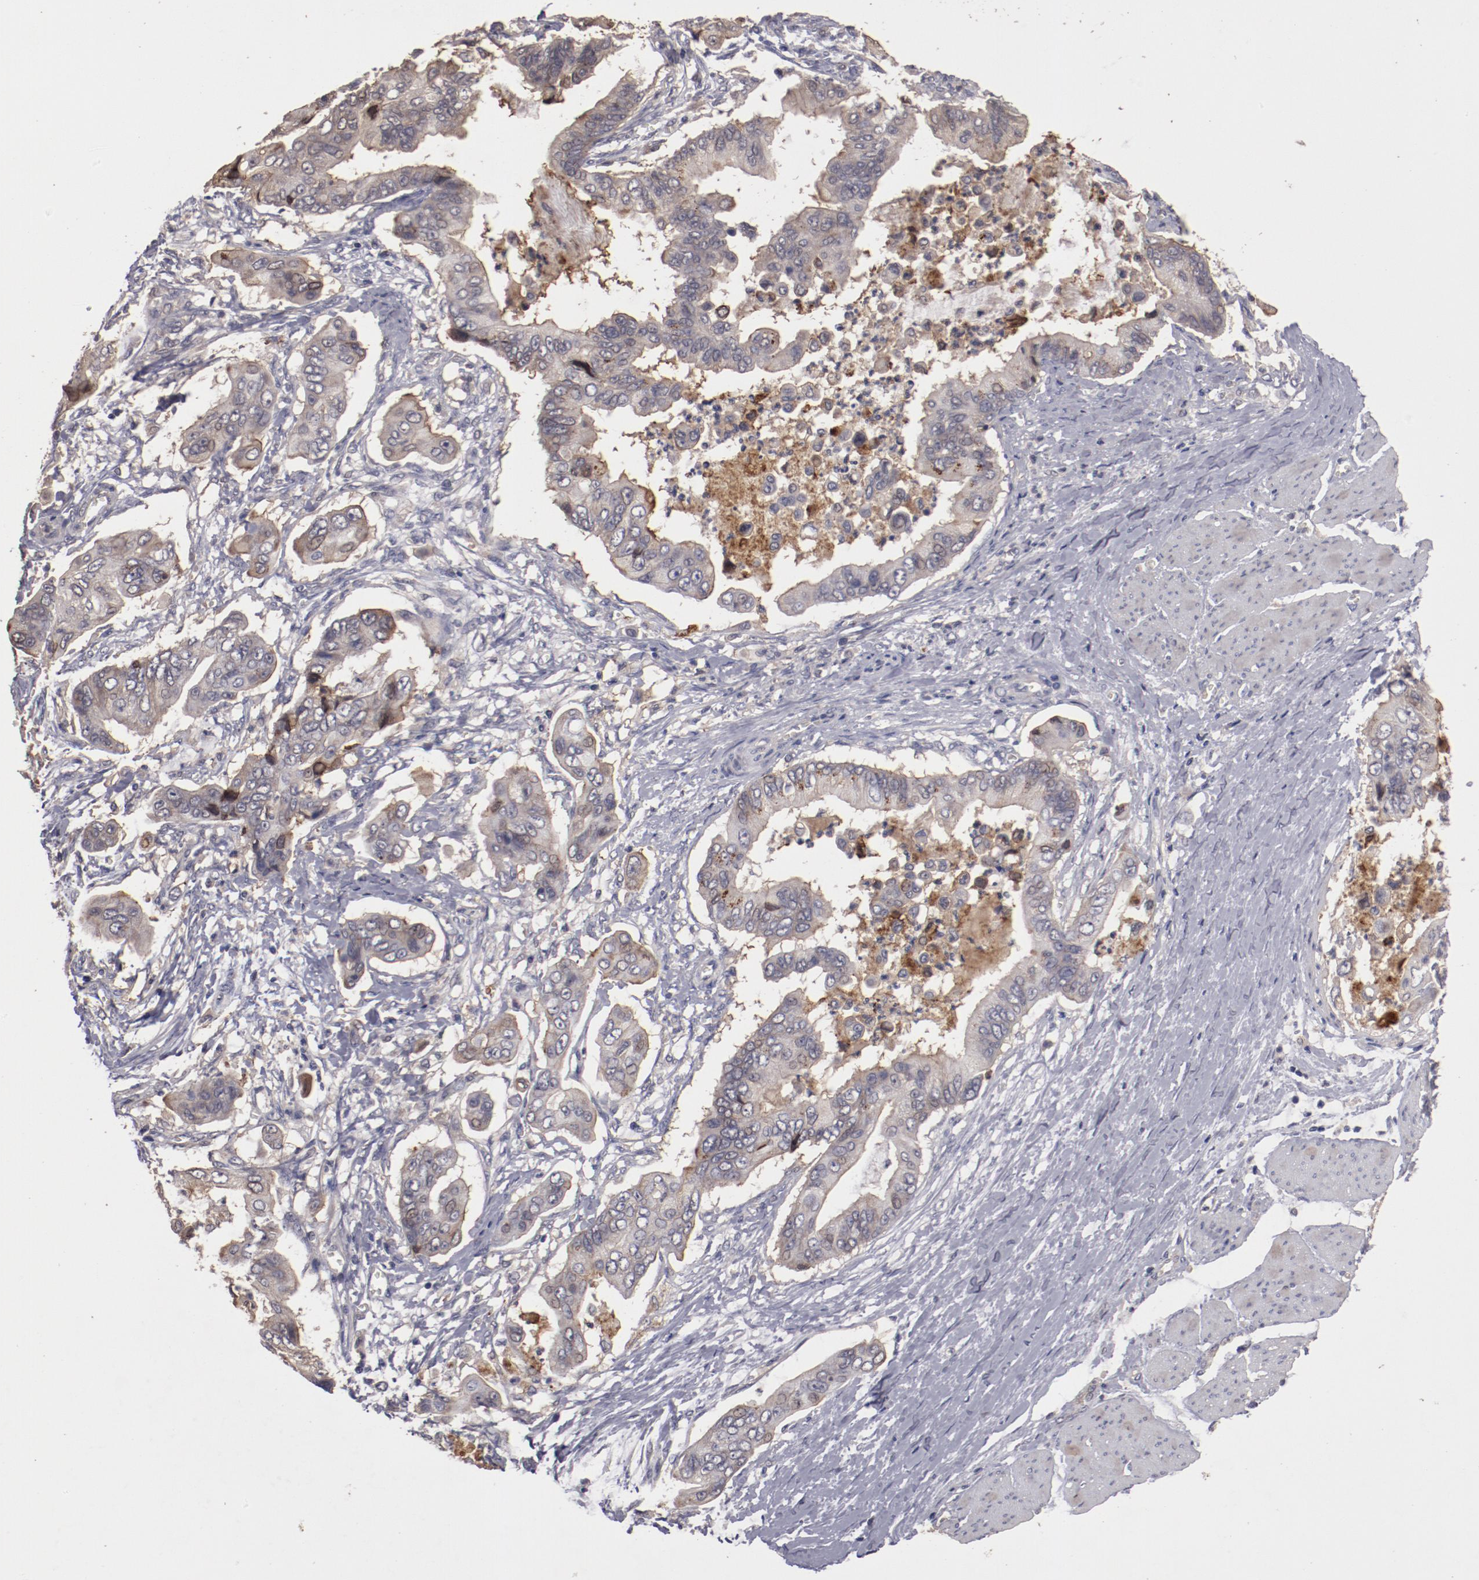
{"staining": {"intensity": "moderate", "quantity": ">75%", "location": "cytoplasmic/membranous"}, "tissue": "stomach cancer", "cell_type": "Tumor cells", "image_type": "cancer", "snomed": [{"axis": "morphology", "description": "Adenocarcinoma, NOS"}, {"axis": "topography", "description": "Stomach, upper"}], "caption": "Stomach cancer was stained to show a protein in brown. There is medium levels of moderate cytoplasmic/membranous positivity in about >75% of tumor cells. The staining was performed using DAB (3,3'-diaminobenzidine), with brown indicating positive protein expression. Nuclei are stained blue with hematoxylin.", "gene": "LRRC75B", "patient": {"sex": "male", "age": 80}}